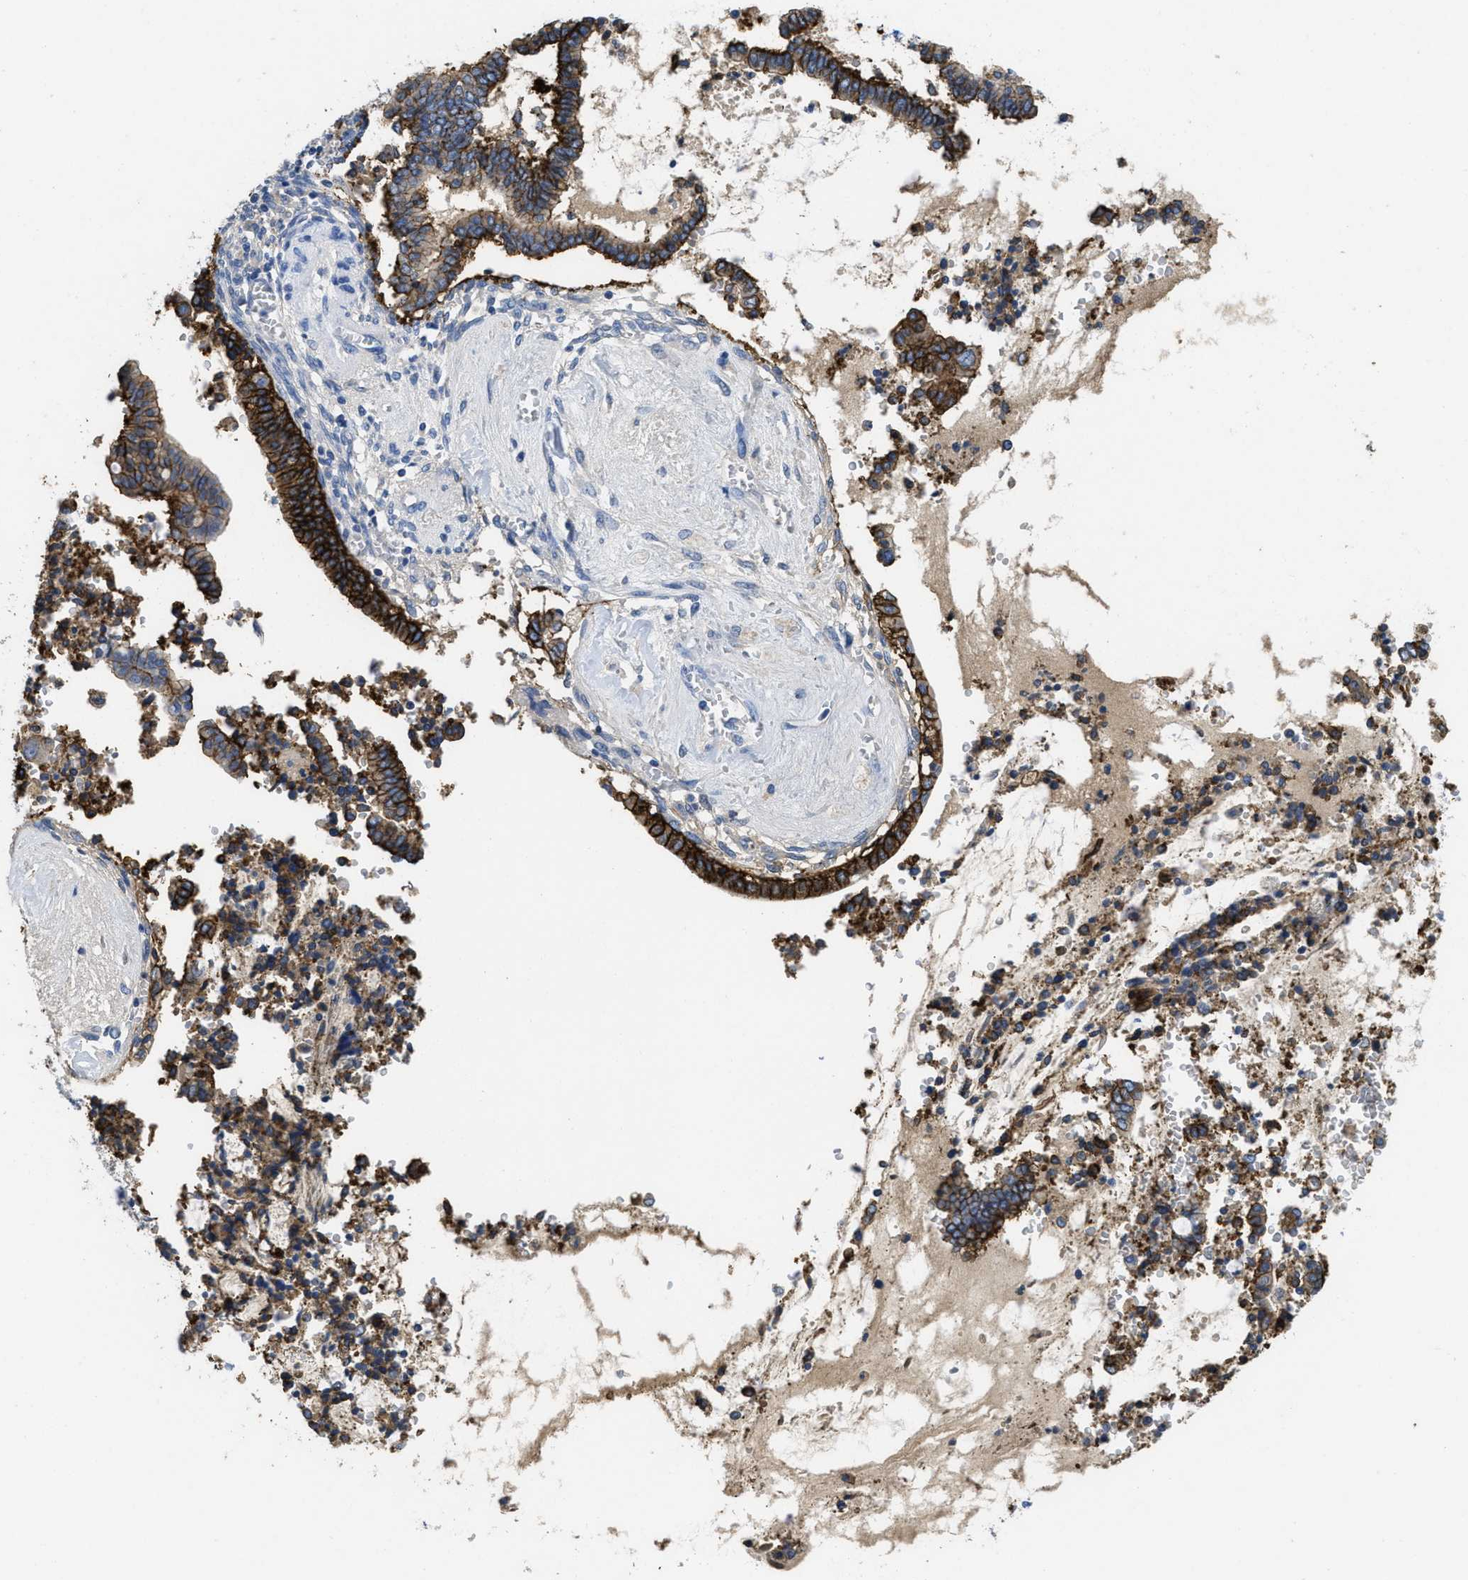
{"staining": {"intensity": "strong", "quantity": "<25%", "location": "cytoplasmic/membranous"}, "tissue": "cervical cancer", "cell_type": "Tumor cells", "image_type": "cancer", "snomed": [{"axis": "morphology", "description": "Adenocarcinoma, NOS"}, {"axis": "topography", "description": "Cervix"}], "caption": "This photomicrograph shows cervical cancer (adenocarcinoma) stained with immunohistochemistry (IHC) to label a protein in brown. The cytoplasmic/membranous of tumor cells show strong positivity for the protein. Nuclei are counter-stained blue.", "gene": "CA9", "patient": {"sex": "female", "age": 44}}